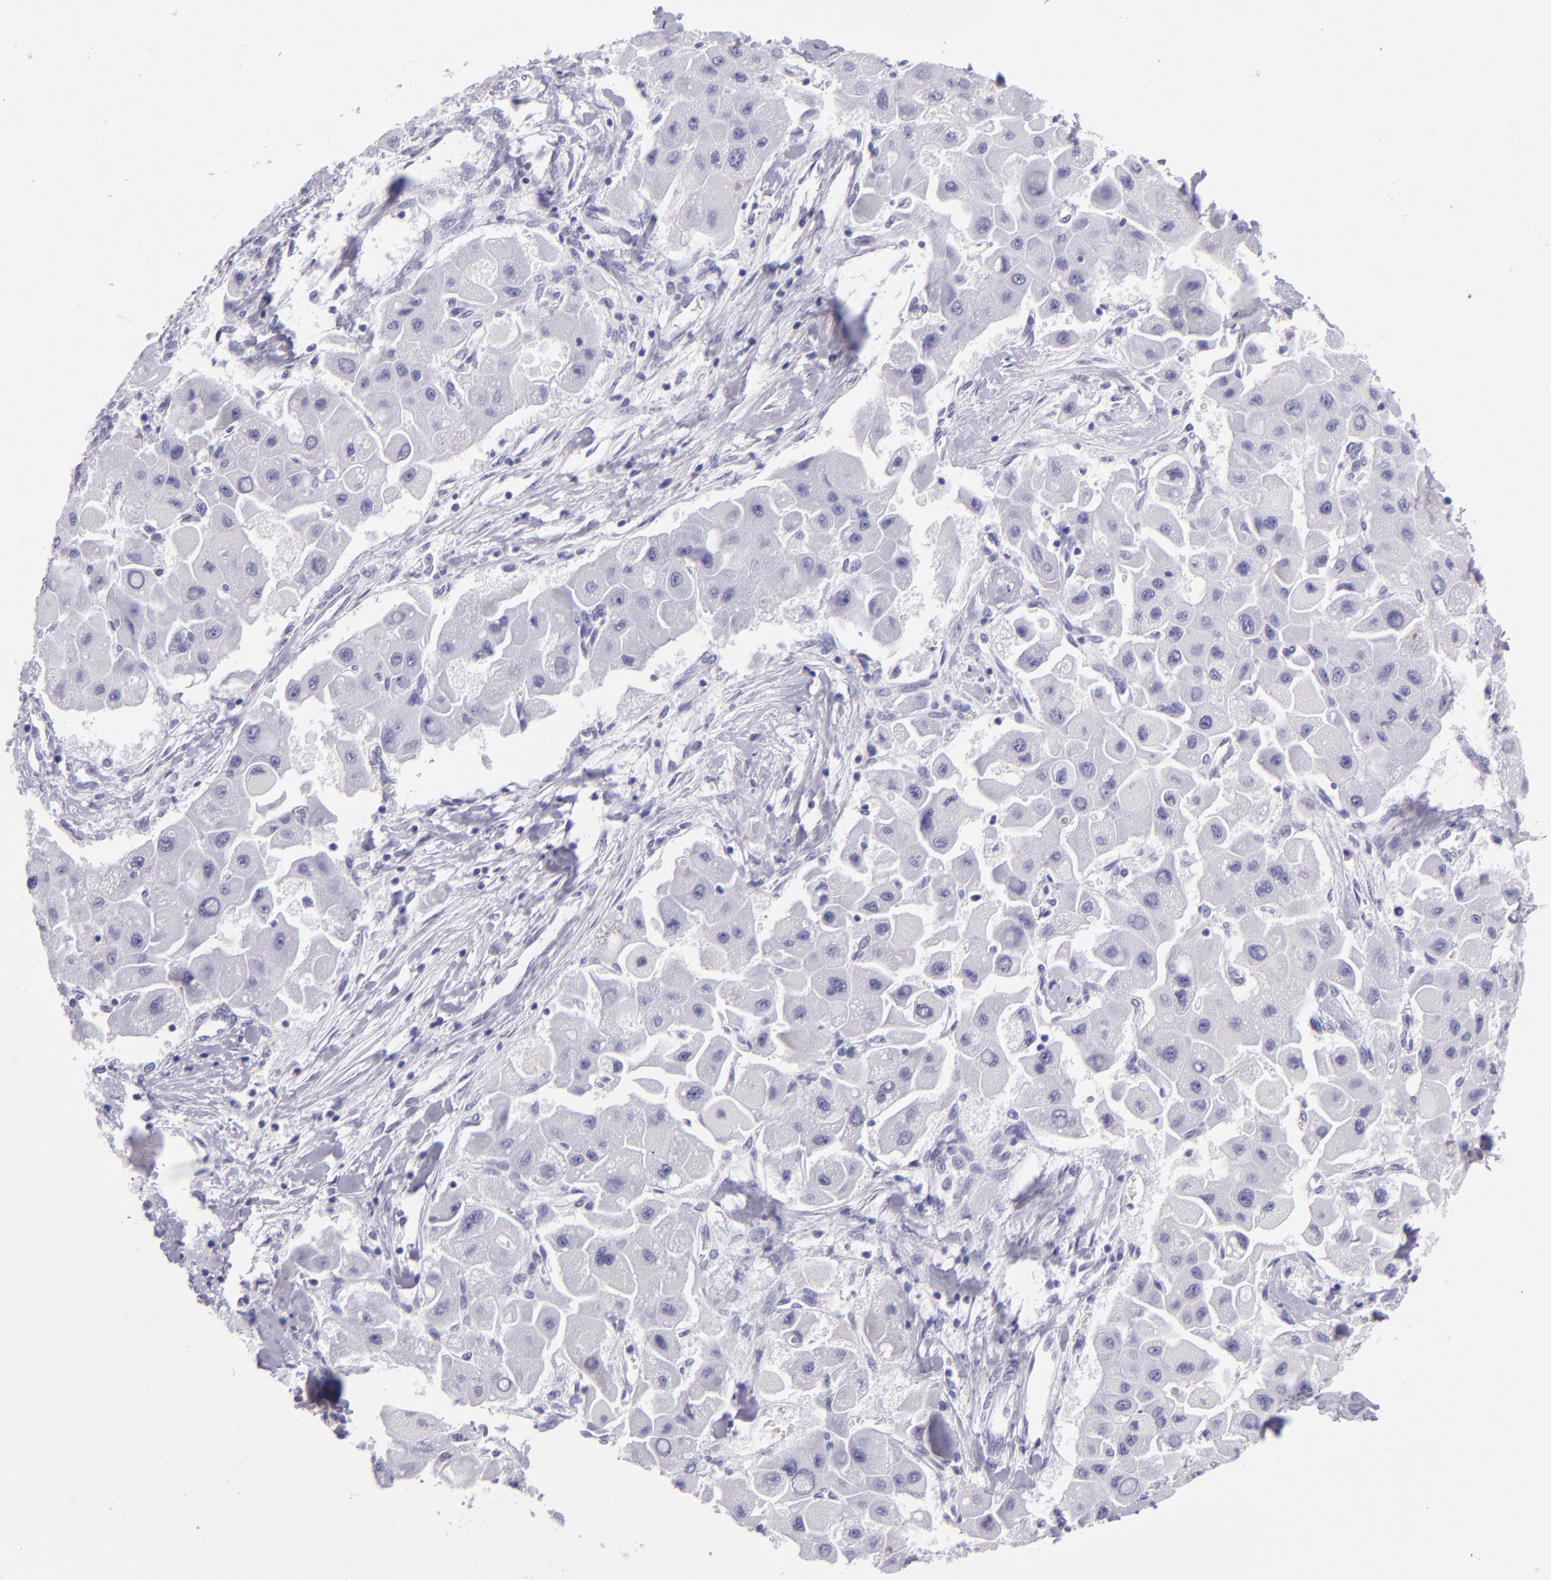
{"staining": {"intensity": "negative", "quantity": "none", "location": "none"}, "tissue": "liver cancer", "cell_type": "Tumor cells", "image_type": "cancer", "snomed": [{"axis": "morphology", "description": "Carcinoma, Hepatocellular, NOS"}, {"axis": "topography", "description": "Liver"}], "caption": "The immunohistochemistry photomicrograph has no significant positivity in tumor cells of hepatocellular carcinoma (liver) tissue. (DAB (3,3'-diaminobenzidine) IHC with hematoxylin counter stain).", "gene": "TYRP1", "patient": {"sex": "male", "age": 24}}